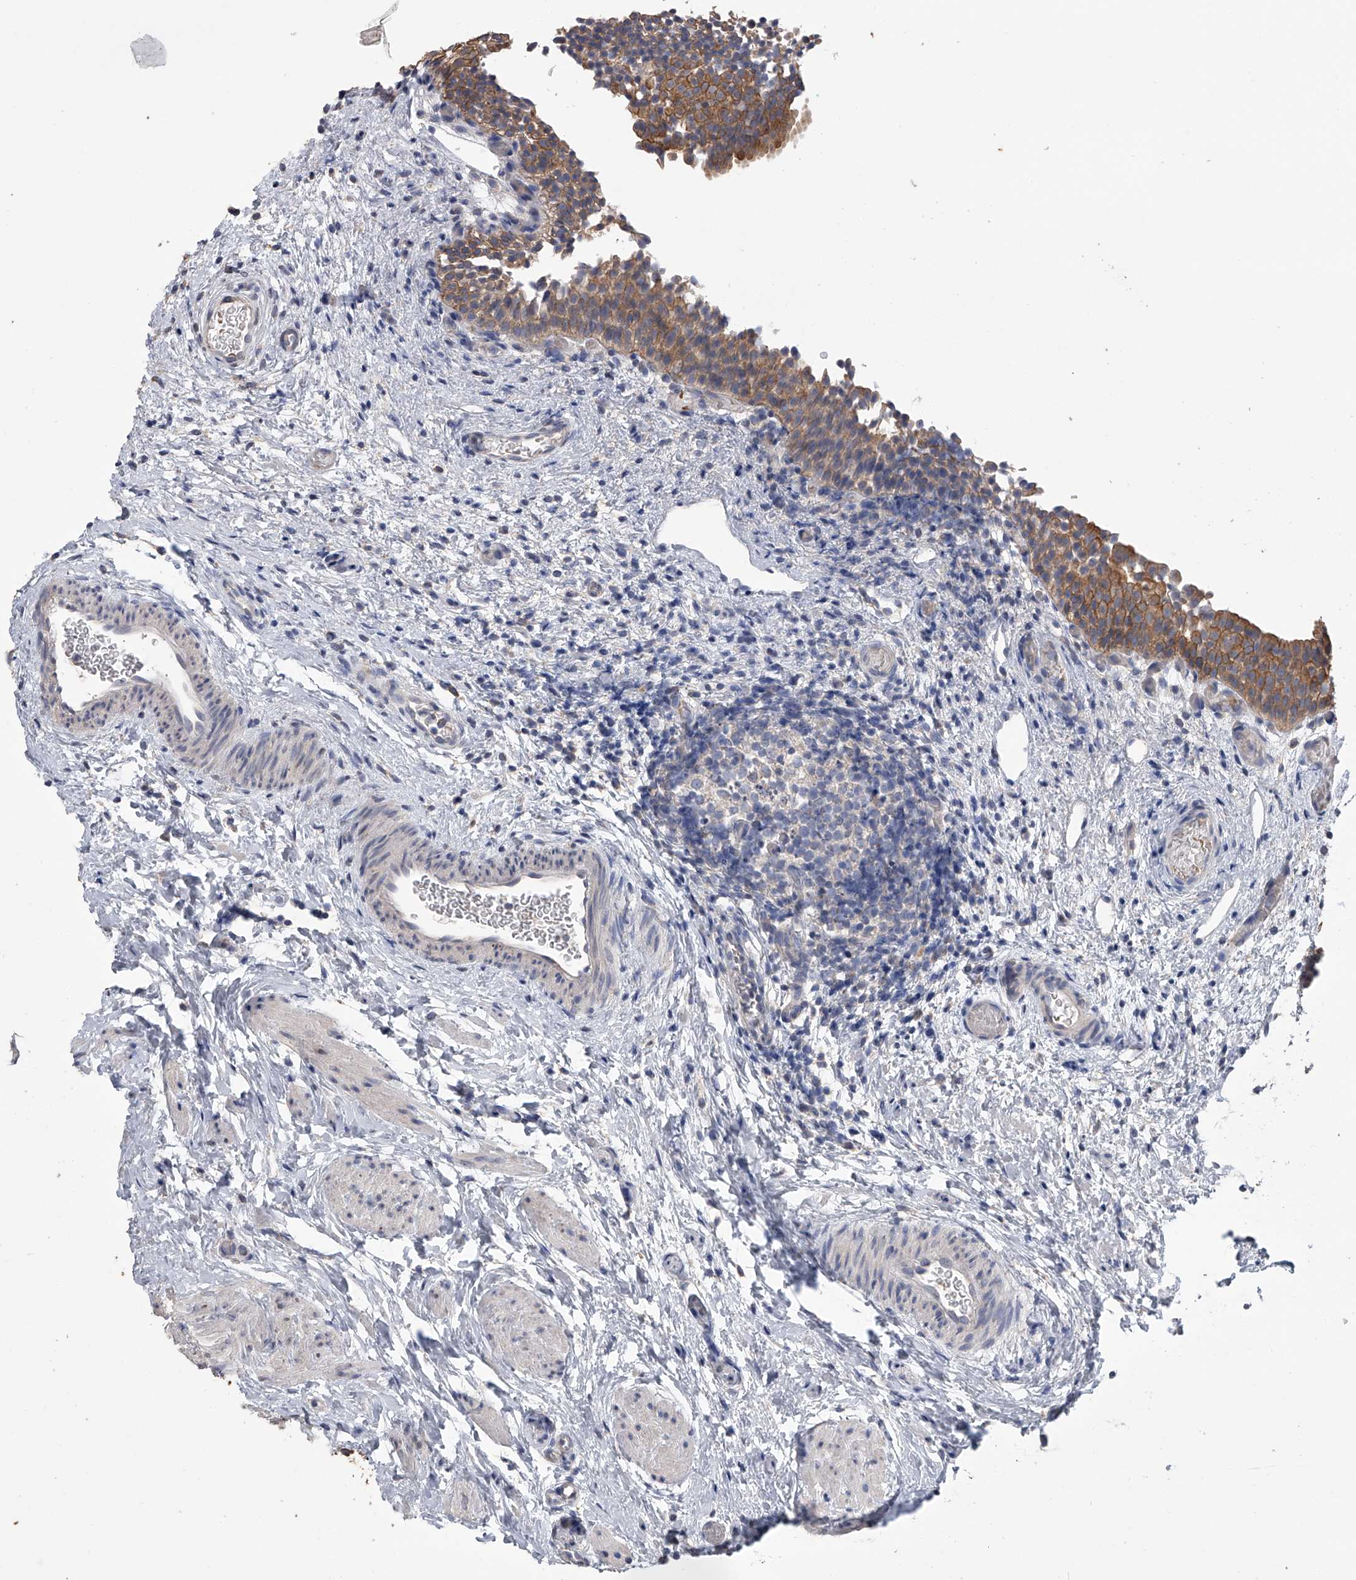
{"staining": {"intensity": "moderate", "quantity": ">75%", "location": "cytoplasmic/membranous"}, "tissue": "urinary bladder", "cell_type": "Urothelial cells", "image_type": "normal", "snomed": [{"axis": "morphology", "description": "Normal tissue, NOS"}, {"axis": "topography", "description": "Urinary bladder"}], "caption": "Protein staining of benign urinary bladder shows moderate cytoplasmic/membranous expression in about >75% of urothelial cells. (DAB (3,3'-diaminobenzidine) = brown stain, brightfield microscopy at high magnification).", "gene": "ZNF343", "patient": {"sex": "male", "age": 1}}